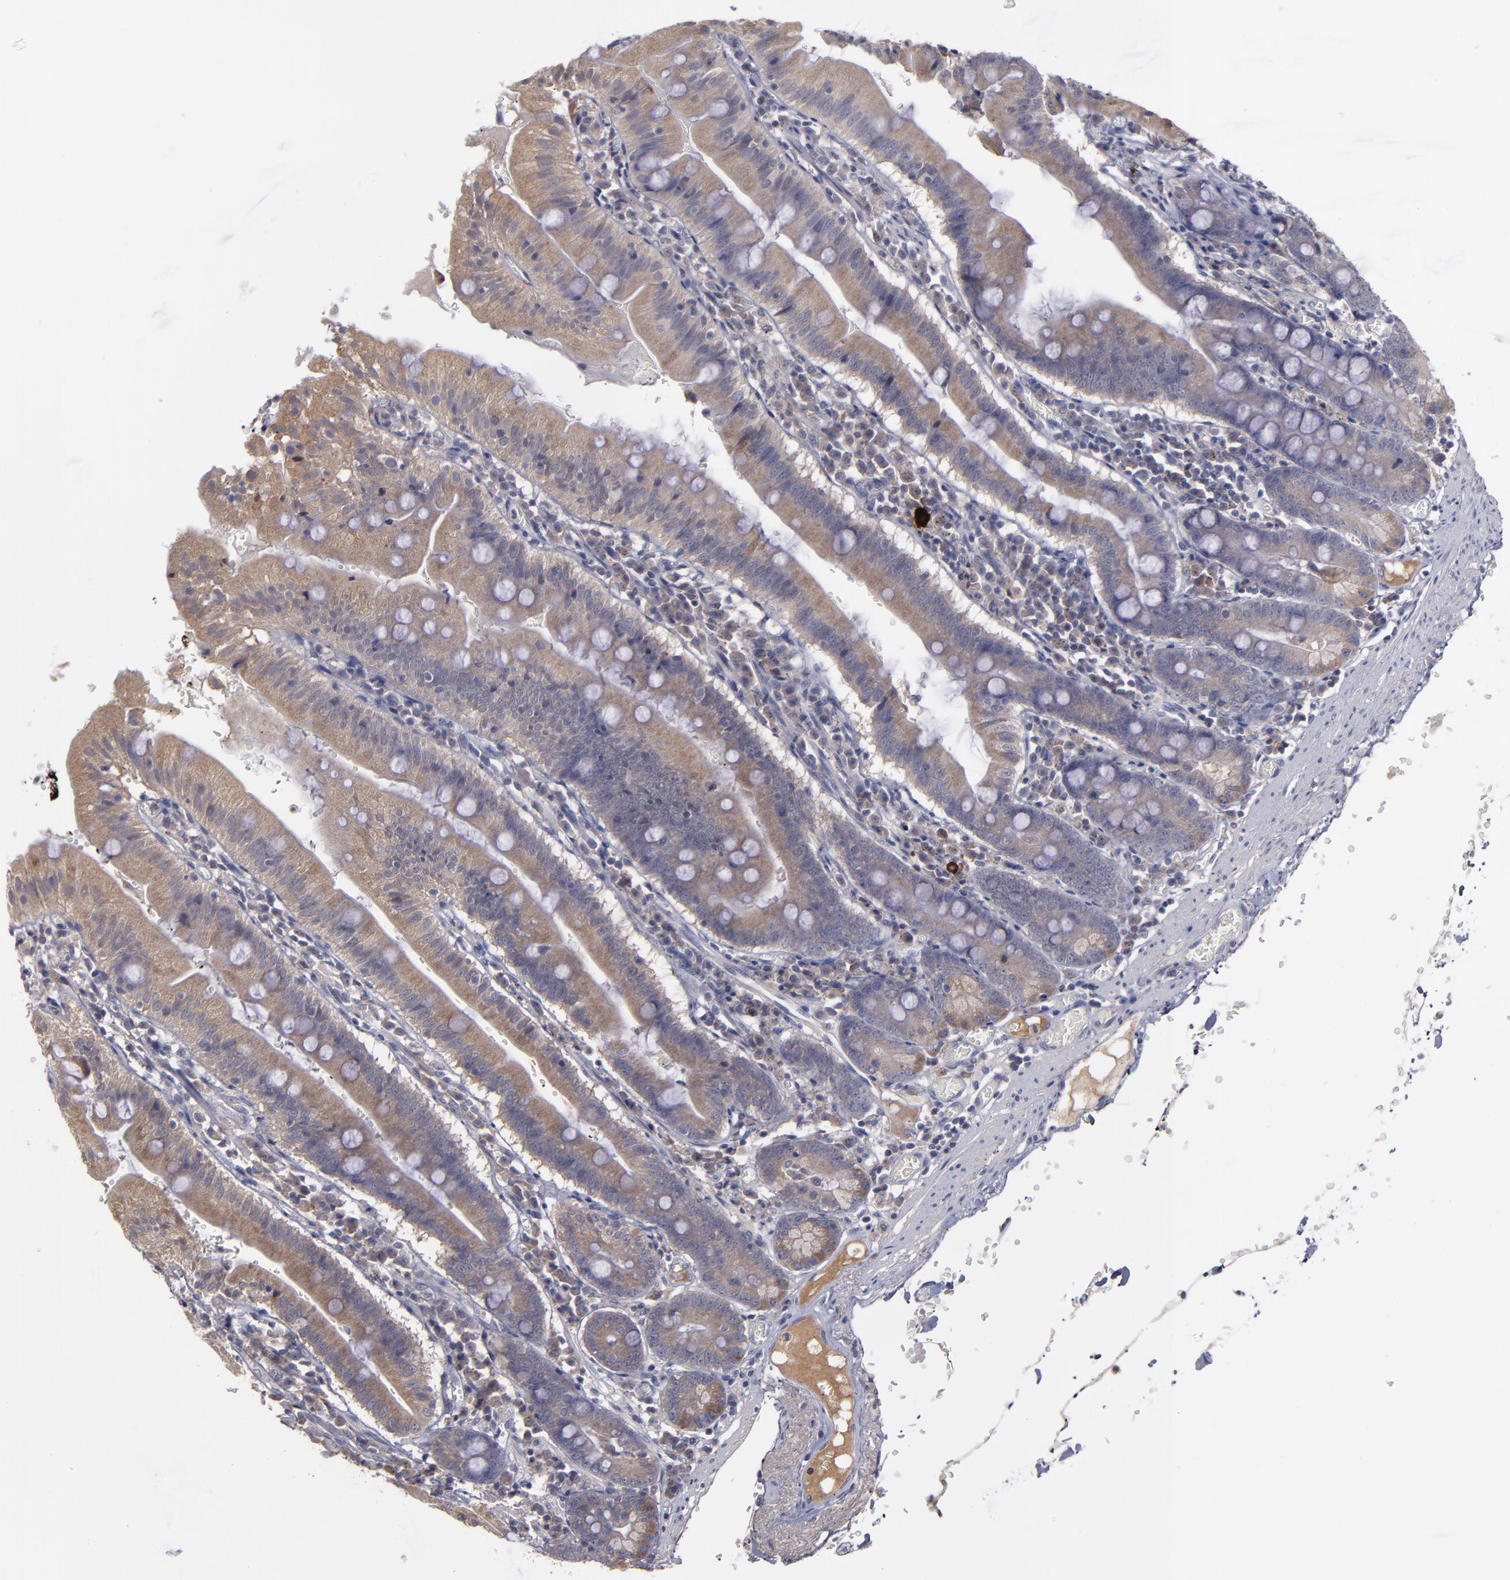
{"staining": {"intensity": "moderate", "quantity": ">75%", "location": "cytoplasmic/membranous"}, "tissue": "small intestine", "cell_type": "Glandular cells", "image_type": "normal", "snomed": [{"axis": "morphology", "description": "Normal tissue, NOS"}, {"axis": "topography", "description": "Small intestine"}], "caption": "This histopathology image reveals IHC staining of unremarkable human small intestine, with medium moderate cytoplasmic/membranous positivity in about >75% of glandular cells.", "gene": "MMP11", "patient": {"sex": "male", "age": 71}}